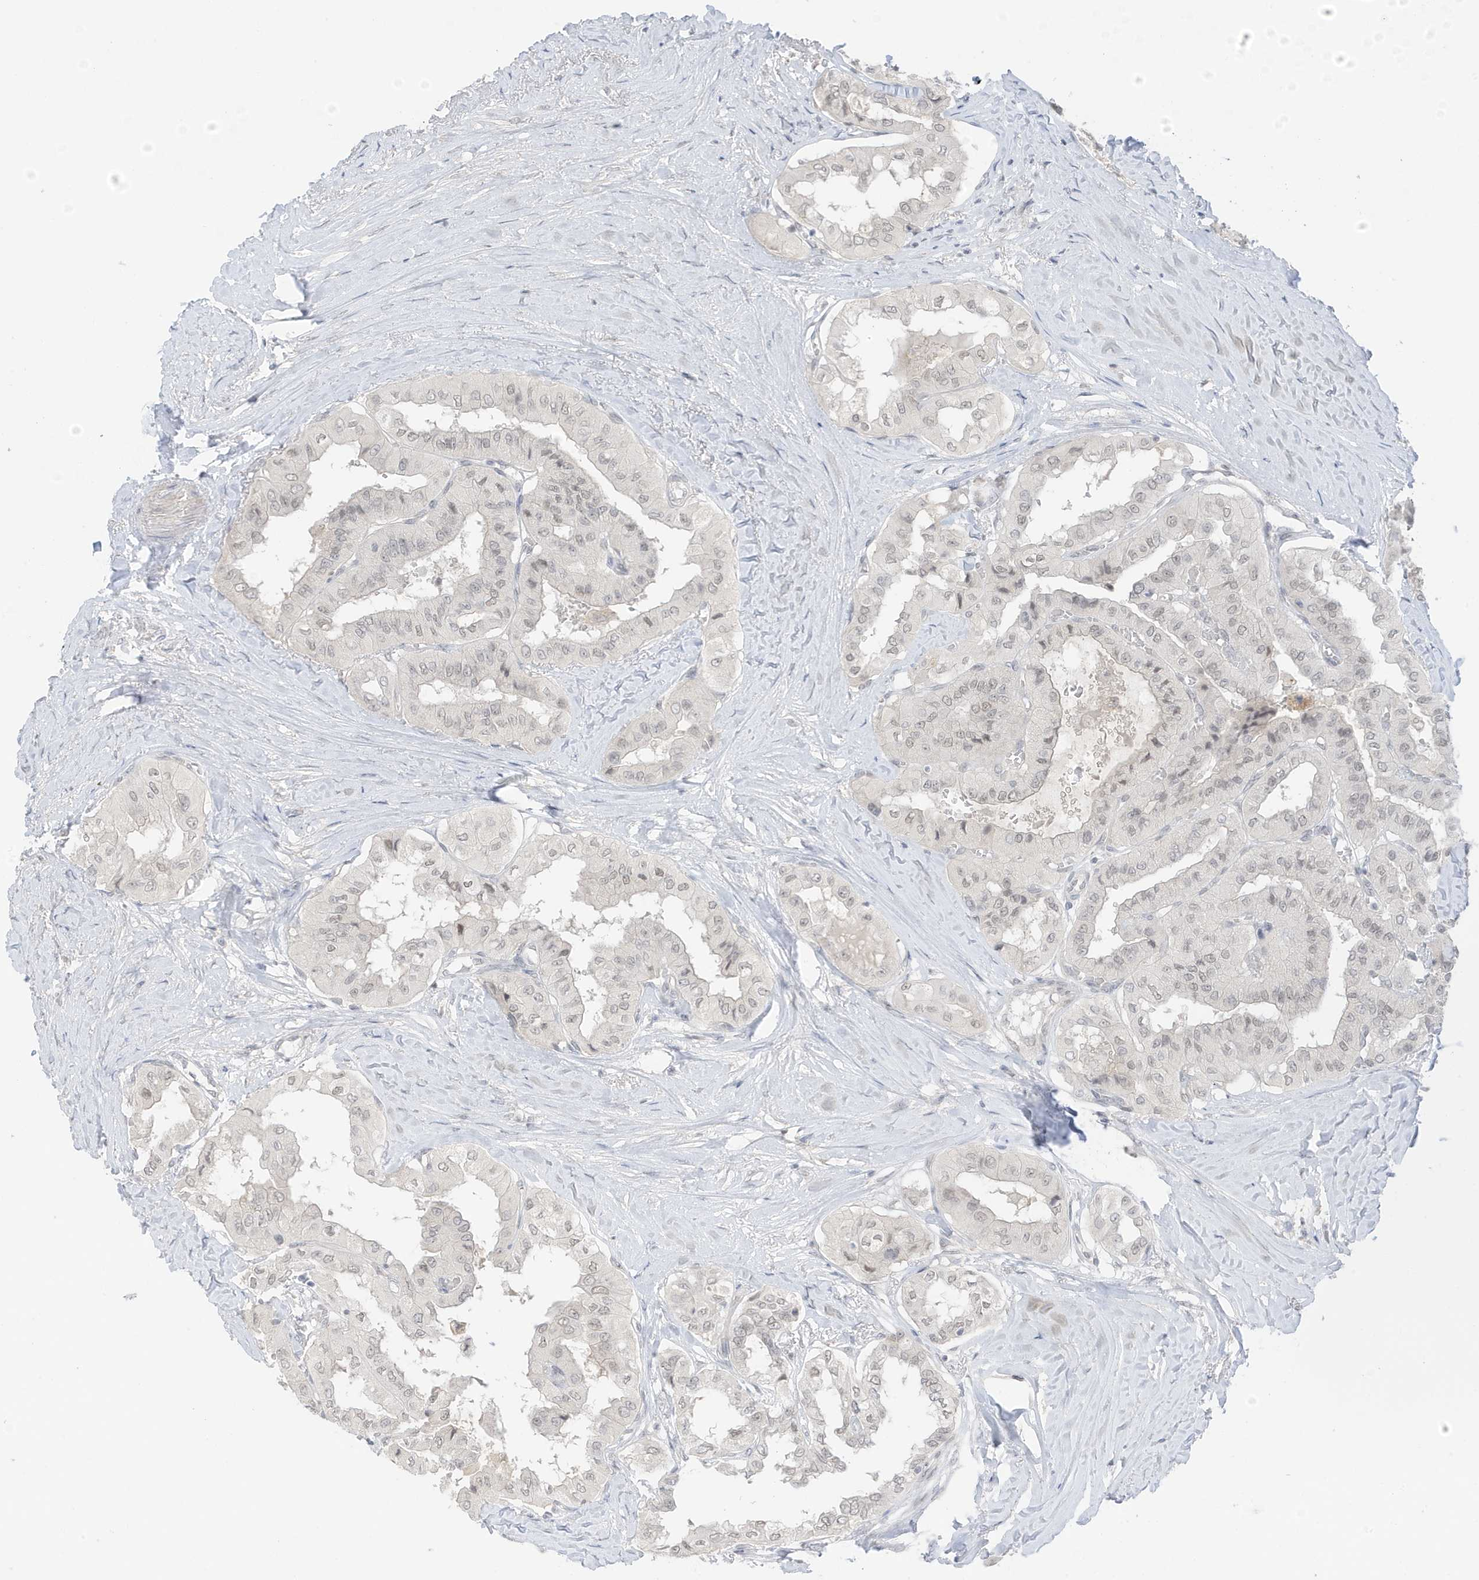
{"staining": {"intensity": "negative", "quantity": "none", "location": "none"}, "tissue": "thyroid cancer", "cell_type": "Tumor cells", "image_type": "cancer", "snomed": [{"axis": "morphology", "description": "Papillary adenocarcinoma, NOS"}, {"axis": "topography", "description": "Thyroid gland"}], "caption": "Tumor cells are negative for brown protein staining in thyroid cancer (papillary adenocarcinoma).", "gene": "MSL3", "patient": {"sex": "female", "age": 59}}